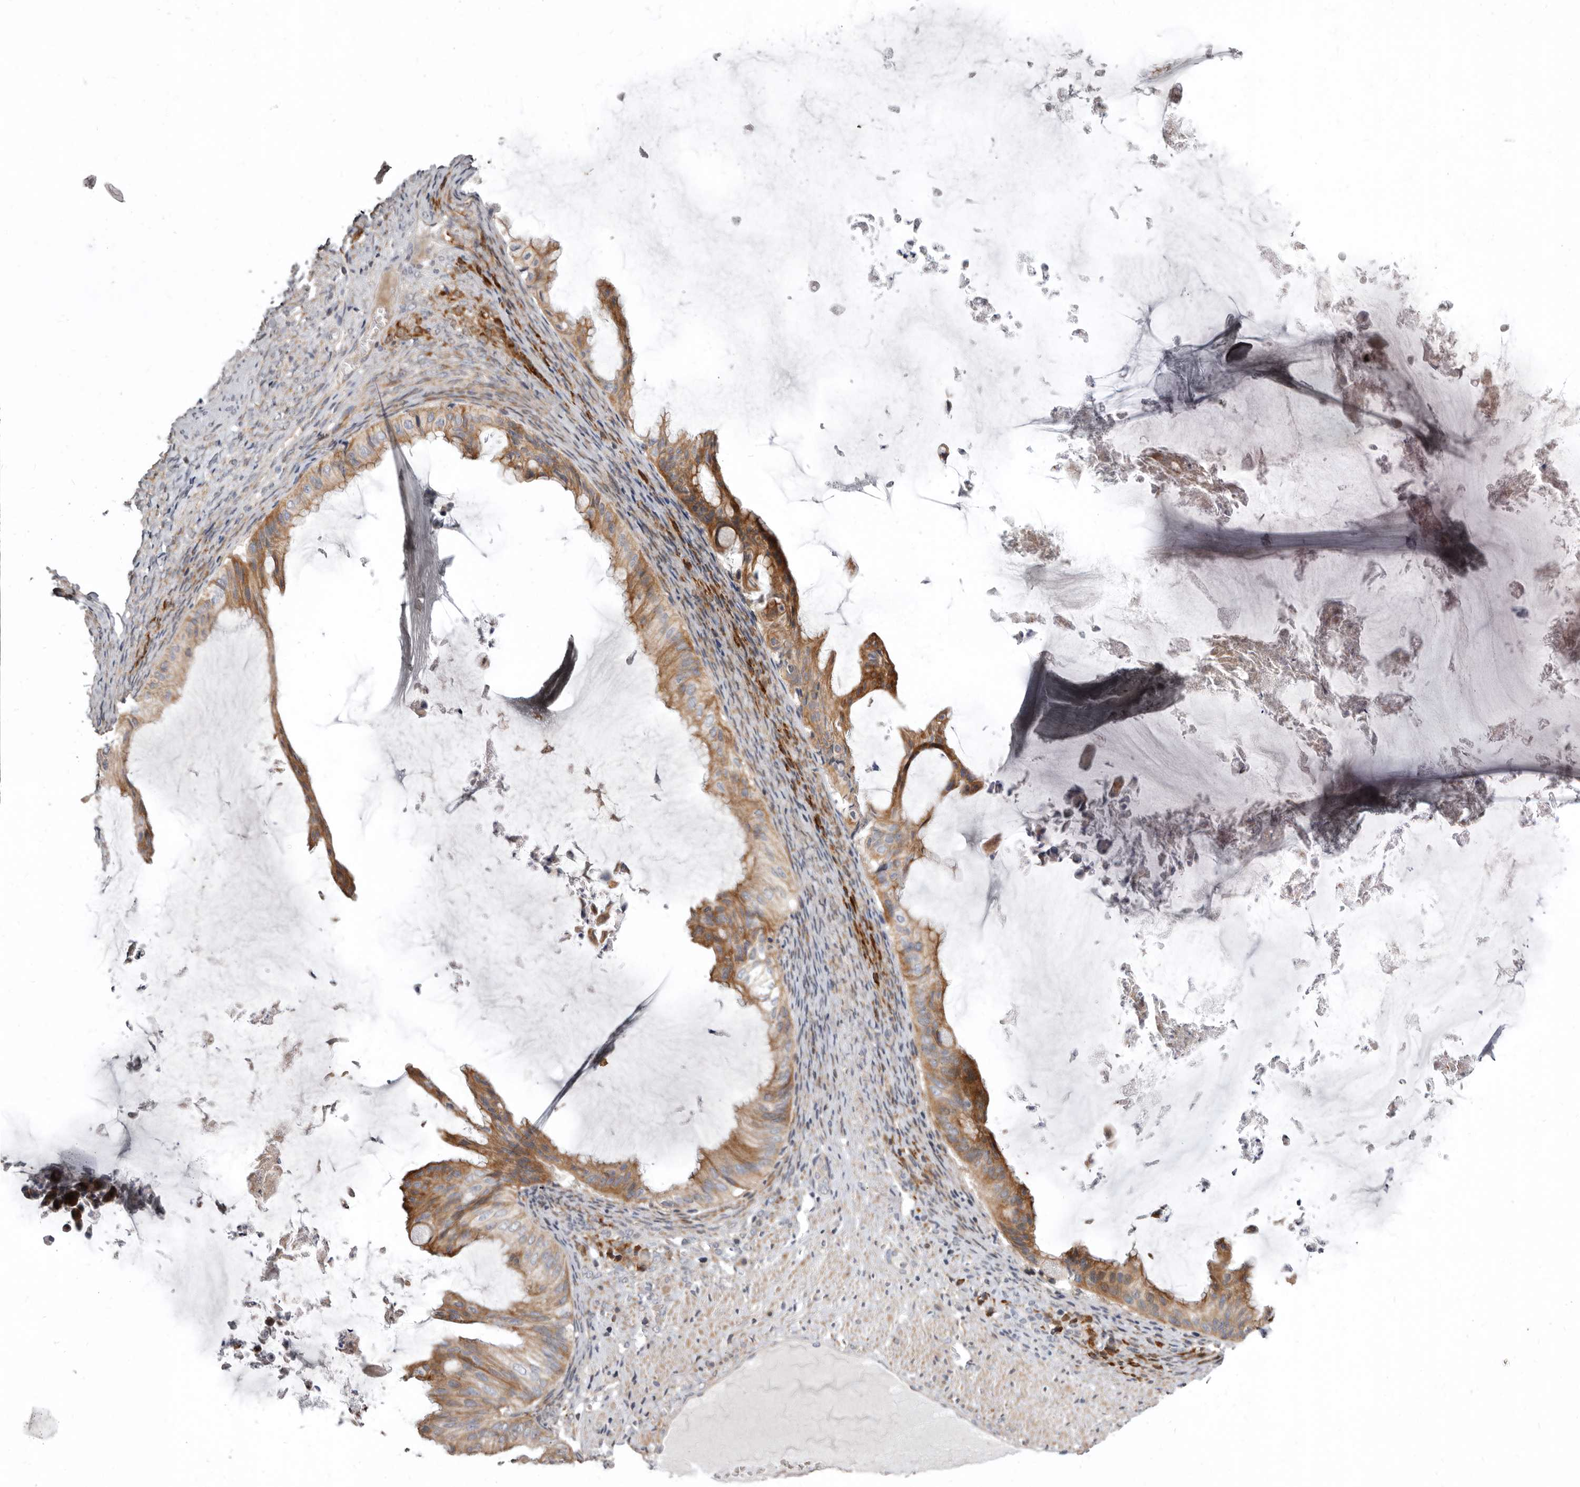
{"staining": {"intensity": "moderate", "quantity": ">75%", "location": "cytoplasmic/membranous"}, "tissue": "ovarian cancer", "cell_type": "Tumor cells", "image_type": "cancer", "snomed": [{"axis": "morphology", "description": "Cystadenocarcinoma, mucinous, NOS"}, {"axis": "topography", "description": "Ovary"}], "caption": "Immunohistochemistry (IHC) histopathology image of neoplastic tissue: human ovarian cancer stained using immunohistochemistry shows medium levels of moderate protein expression localized specifically in the cytoplasmic/membranous of tumor cells, appearing as a cytoplasmic/membranous brown color.", "gene": "SMC4", "patient": {"sex": "female", "age": 61}}